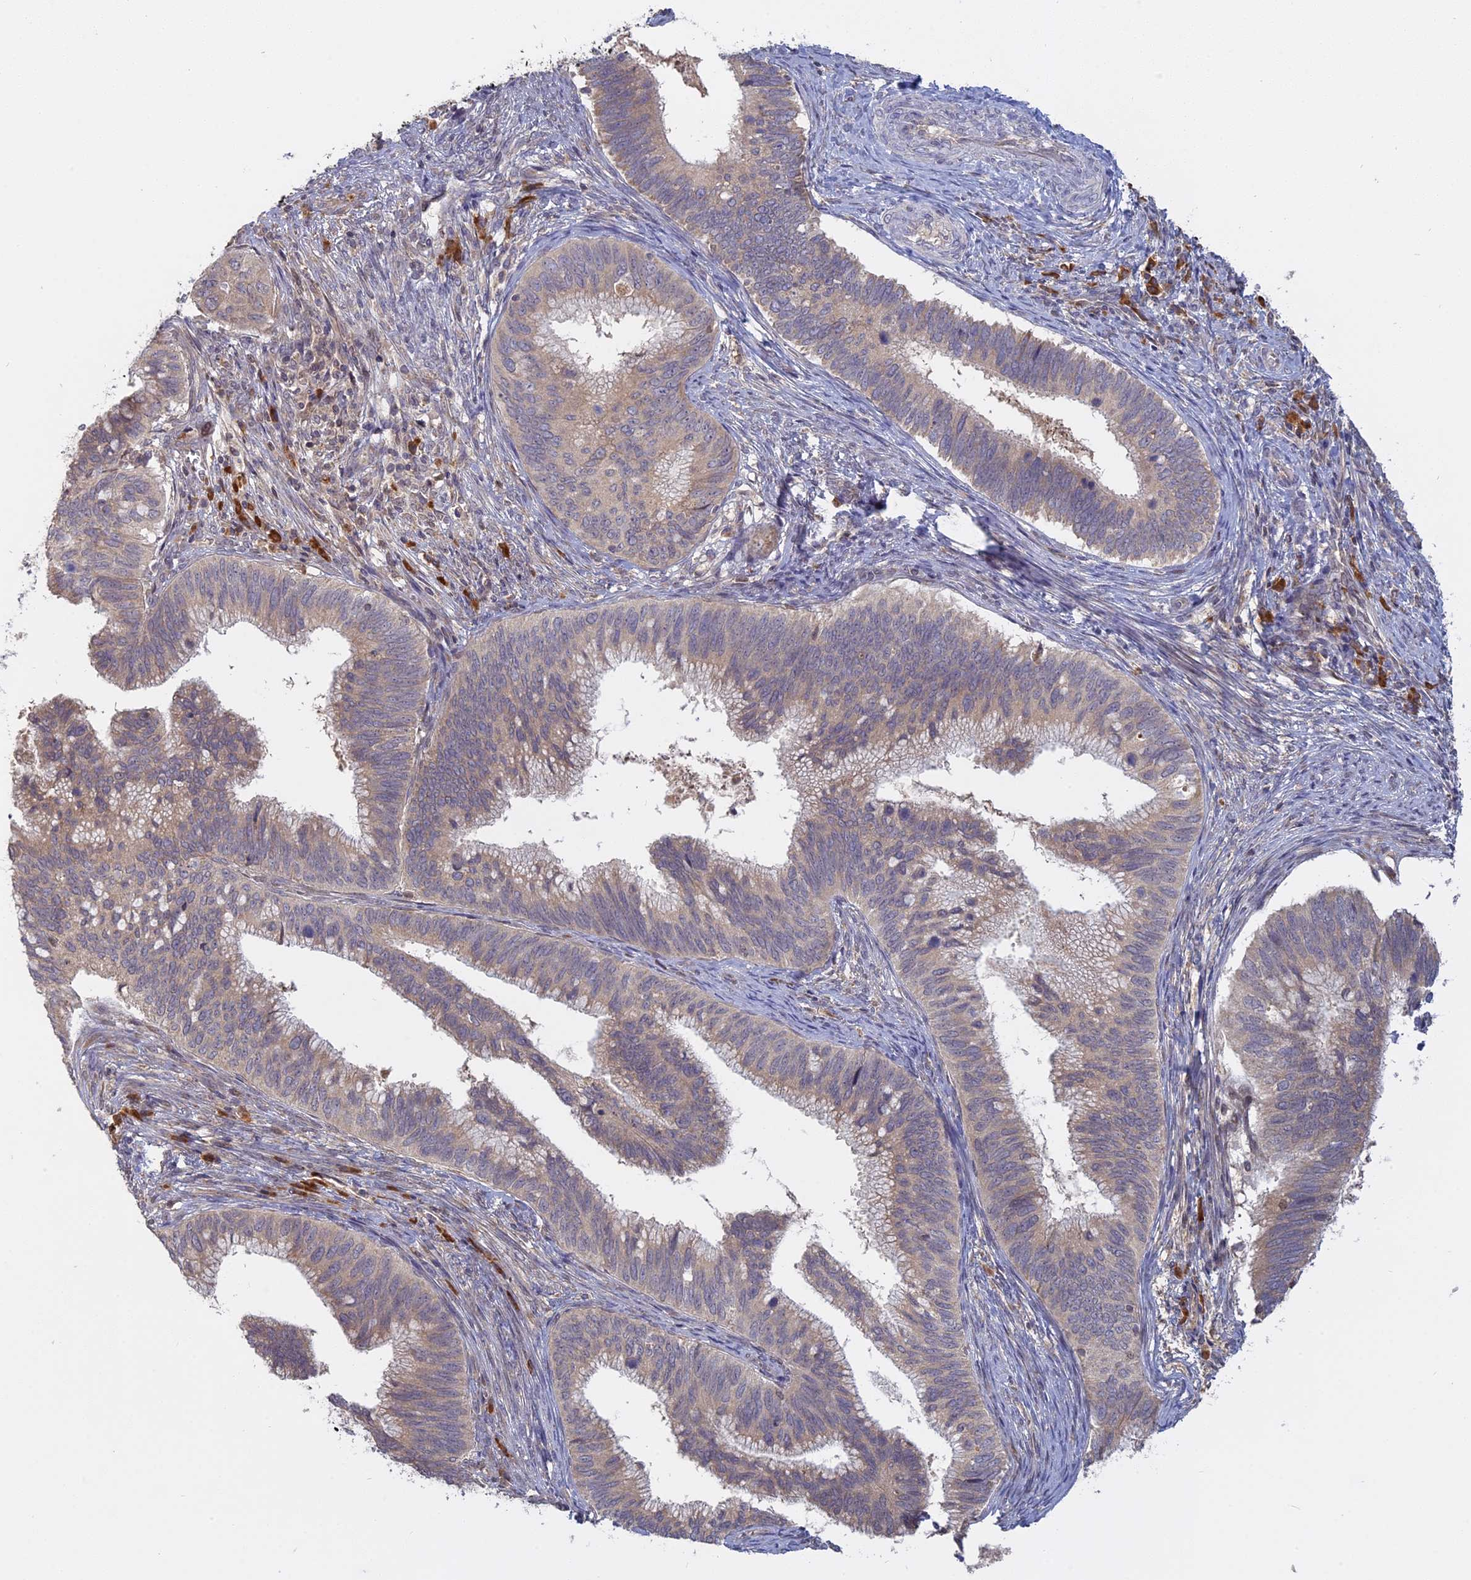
{"staining": {"intensity": "weak", "quantity": ">75%", "location": "cytoplasmic/membranous"}, "tissue": "cervical cancer", "cell_type": "Tumor cells", "image_type": "cancer", "snomed": [{"axis": "morphology", "description": "Adenocarcinoma, NOS"}, {"axis": "topography", "description": "Cervix"}], "caption": "Immunohistochemistry (IHC) micrograph of human cervical adenocarcinoma stained for a protein (brown), which shows low levels of weak cytoplasmic/membranous staining in approximately >75% of tumor cells.", "gene": "TMEM208", "patient": {"sex": "female", "age": 42}}